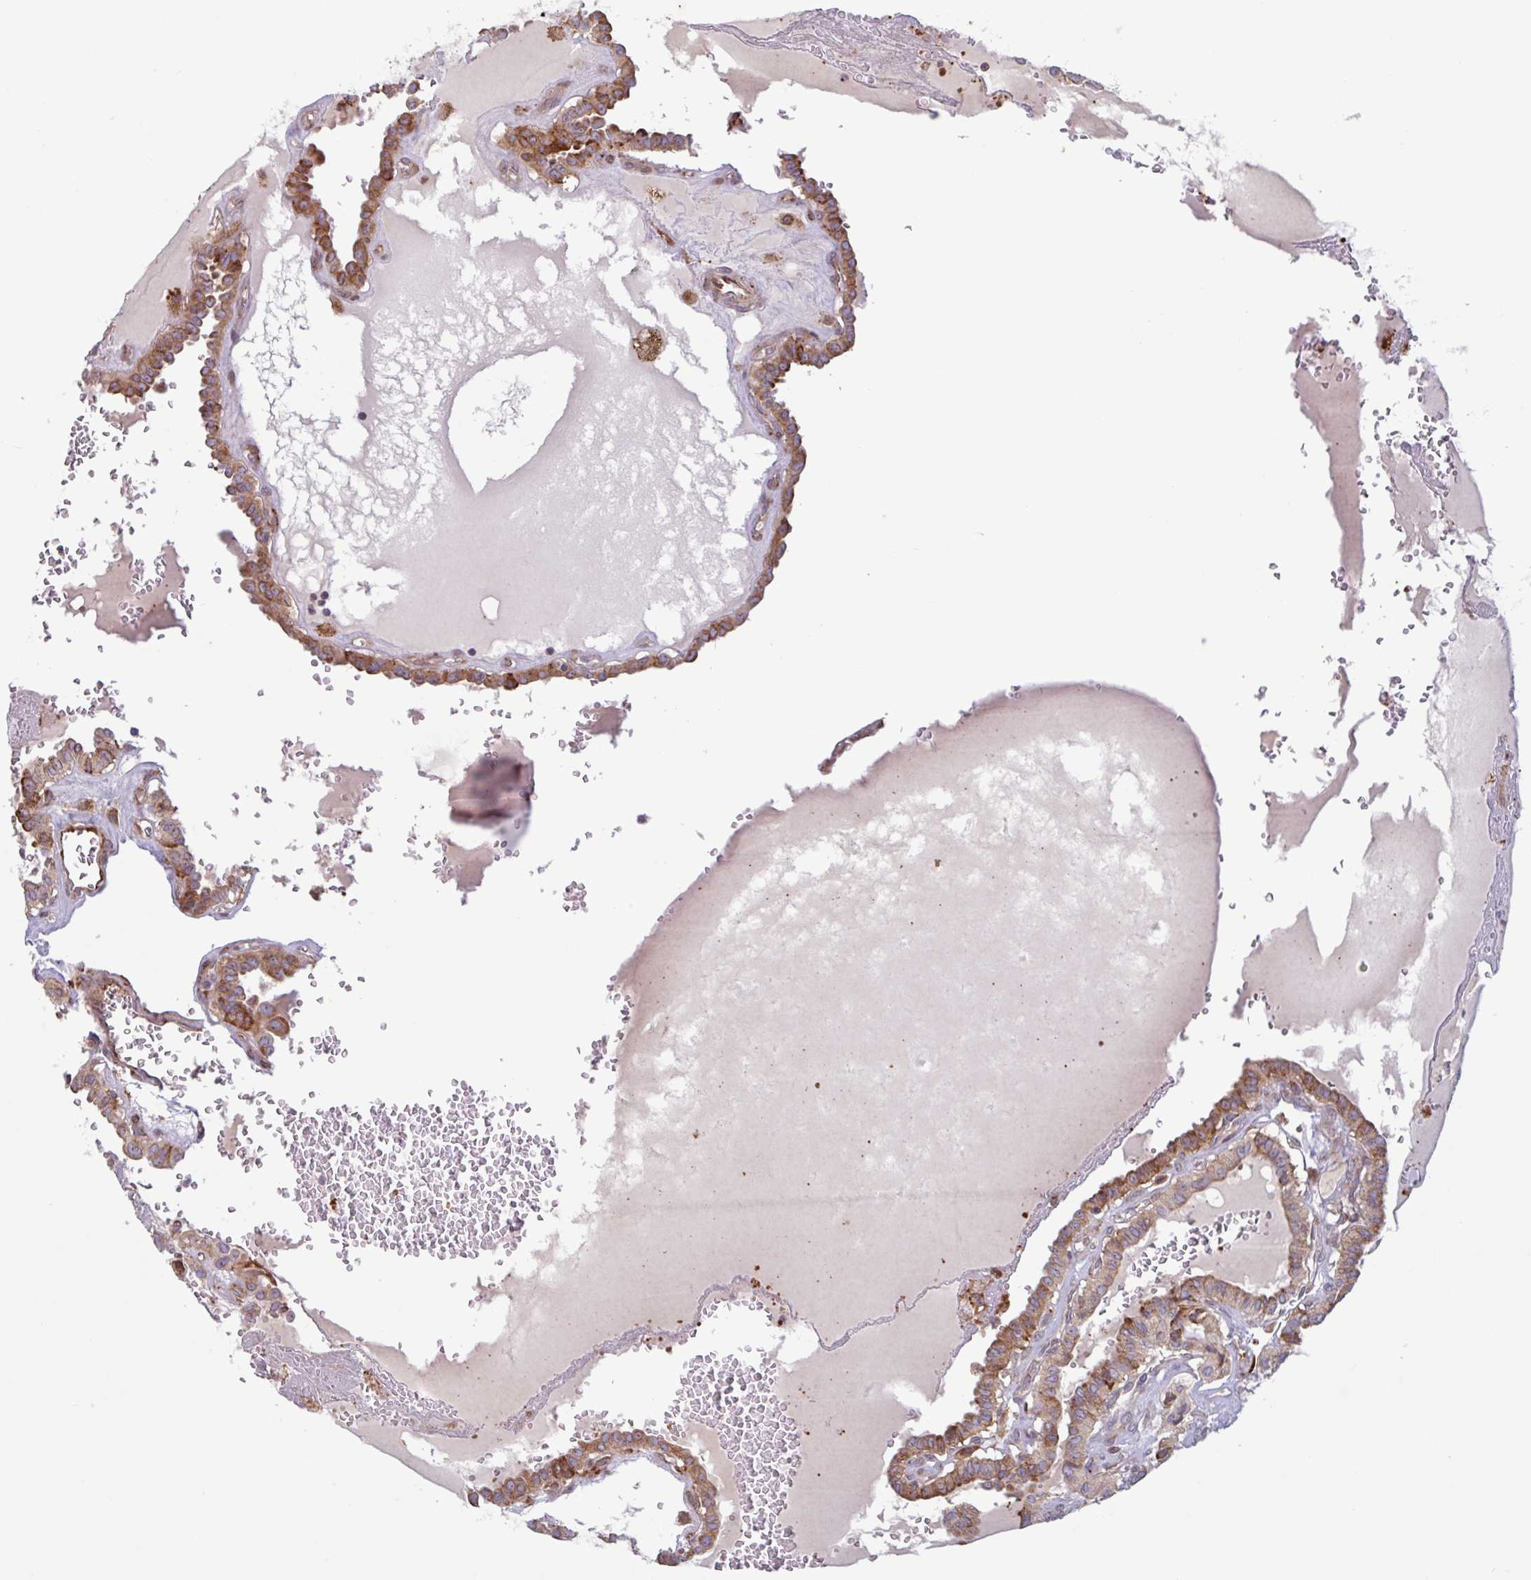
{"staining": {"intensity": "strong", "quantity": "25%-75%", "location": "cytoplasmic/membranous"}, "tissue": "thyroid cancer", "cell_type": "Tumor cells", "image_type": "cancer", "snomed": [{"axis": "morphology", "description": "Papillary adenocarcinoma, NOS"}, {"axis": "topography", "description": "Thyroid gland"}], "caption": "Thyroid papillary adenocarcinoma stained for a protein (brown) exhibits strong cytoplasmic/membranous positive expression in about 25%-75% of tumor cells.", "gene": "RIT1", "patient": {"sex": "female", "age": 21}}